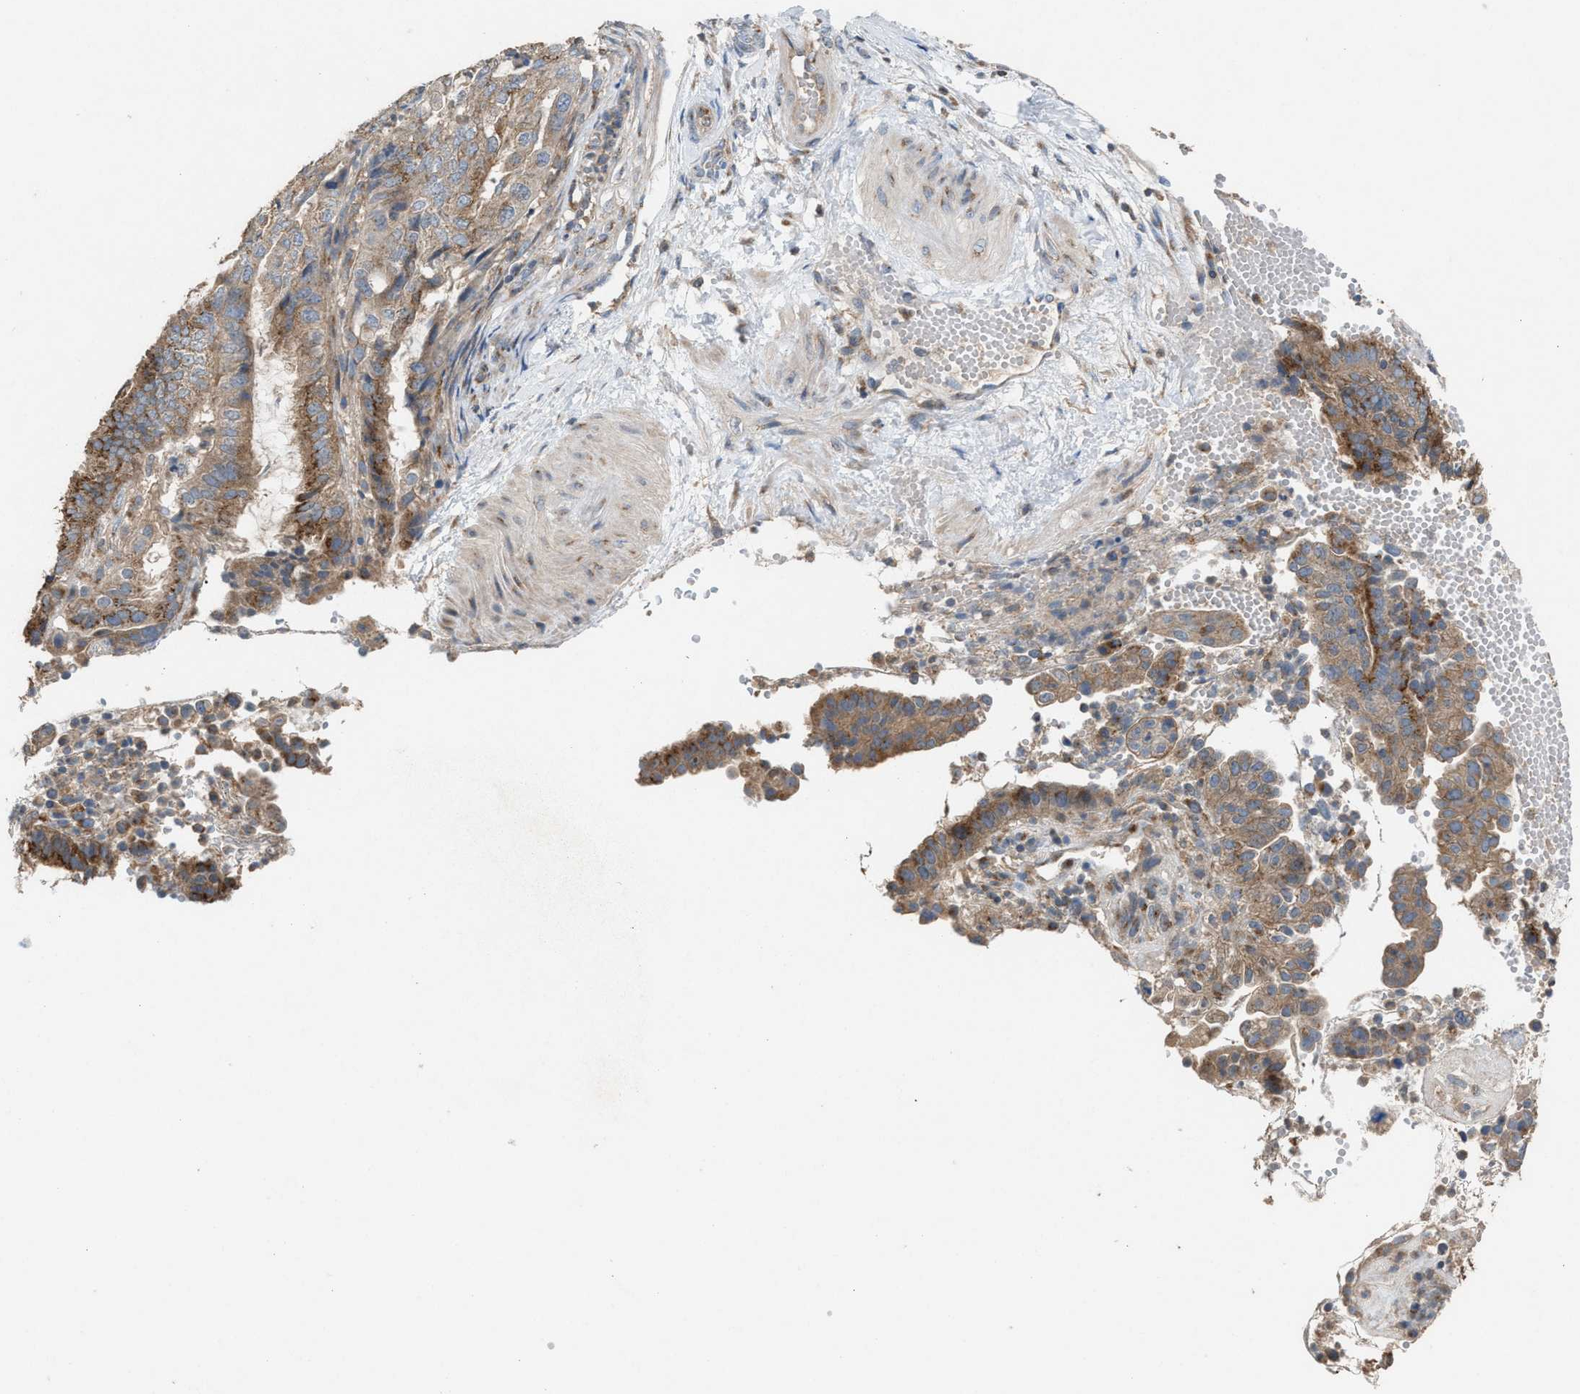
{"staining": {"intensity": "moderate", "quantity": "25%-75%", "location": "cytoplasmic/membranous"}, "tissue": "endometrial cancer", "cell_type": "Tumor cells", "image_type": "cancer", "snomed": [{"axis": "morphology", "description": "Adenocarcinoma, NOS"}, {"axis": "topography", "description": "Endometrium"}], "caption": "A brown stain shows moderate cytoplasmic/membranous expression of a protein in human endometrial adenocarcinoma tumor cells.", "gene": "TPK1", "patient": {"sex": "female", "age": 51}}